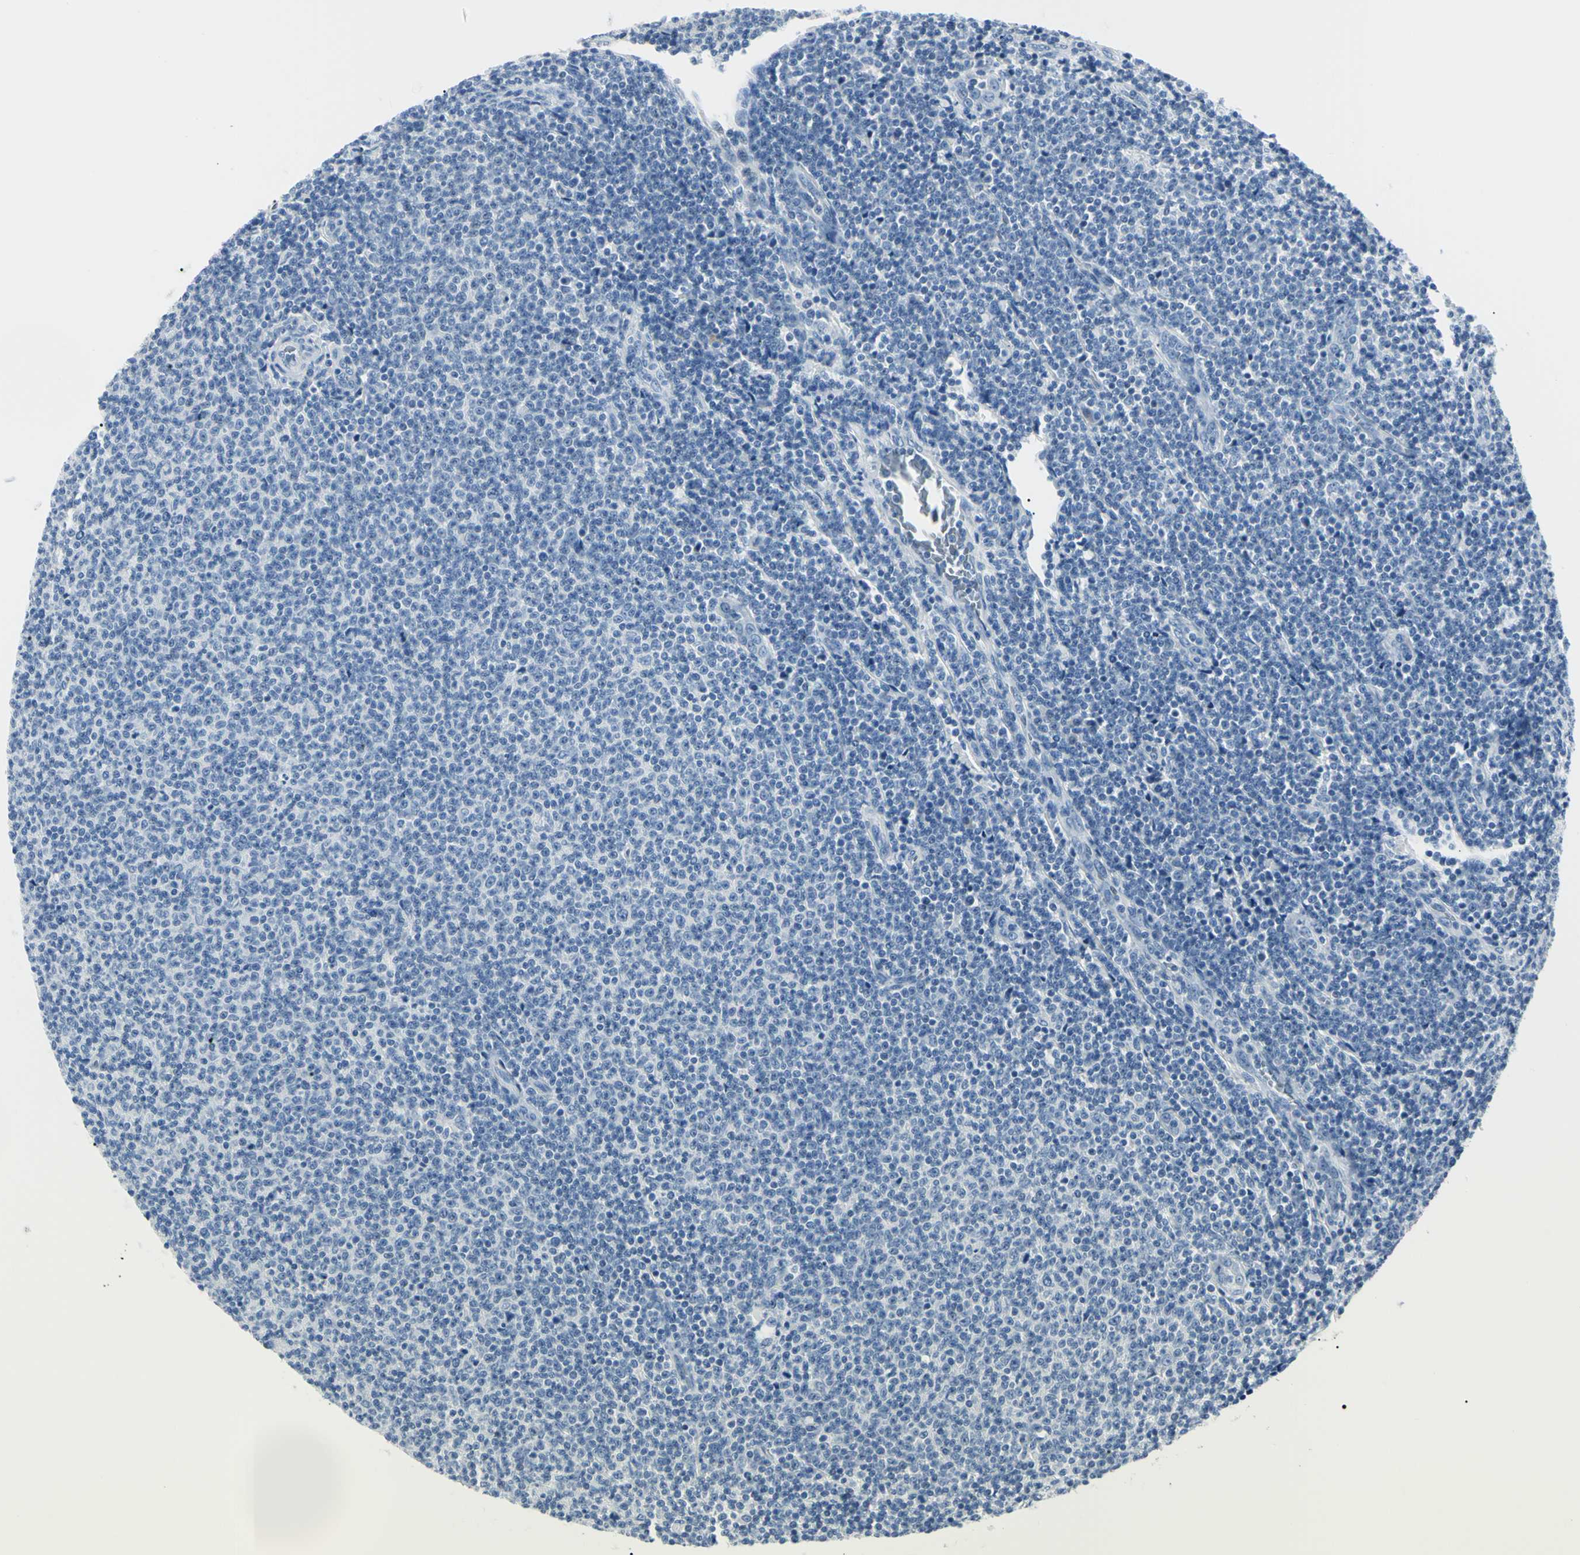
{"staining": {"intensity": "negative", "quantity": "none", "location": "none"}, "tissue": "lymphoma", "cell_type": "Tumor cells", "image_type": "cancer", "snomed": [{"axis": "morphology", "description": "Malignant lymphoma, non-Hodgkin's type, Low grade"}, {"axis": "topography", "description": "Lymph node"}], "caption": "Tumor cells are negative for protein expression in human lymphoma.", "gene": "CA2", "patient": {"sex": "male", "age": 66}}